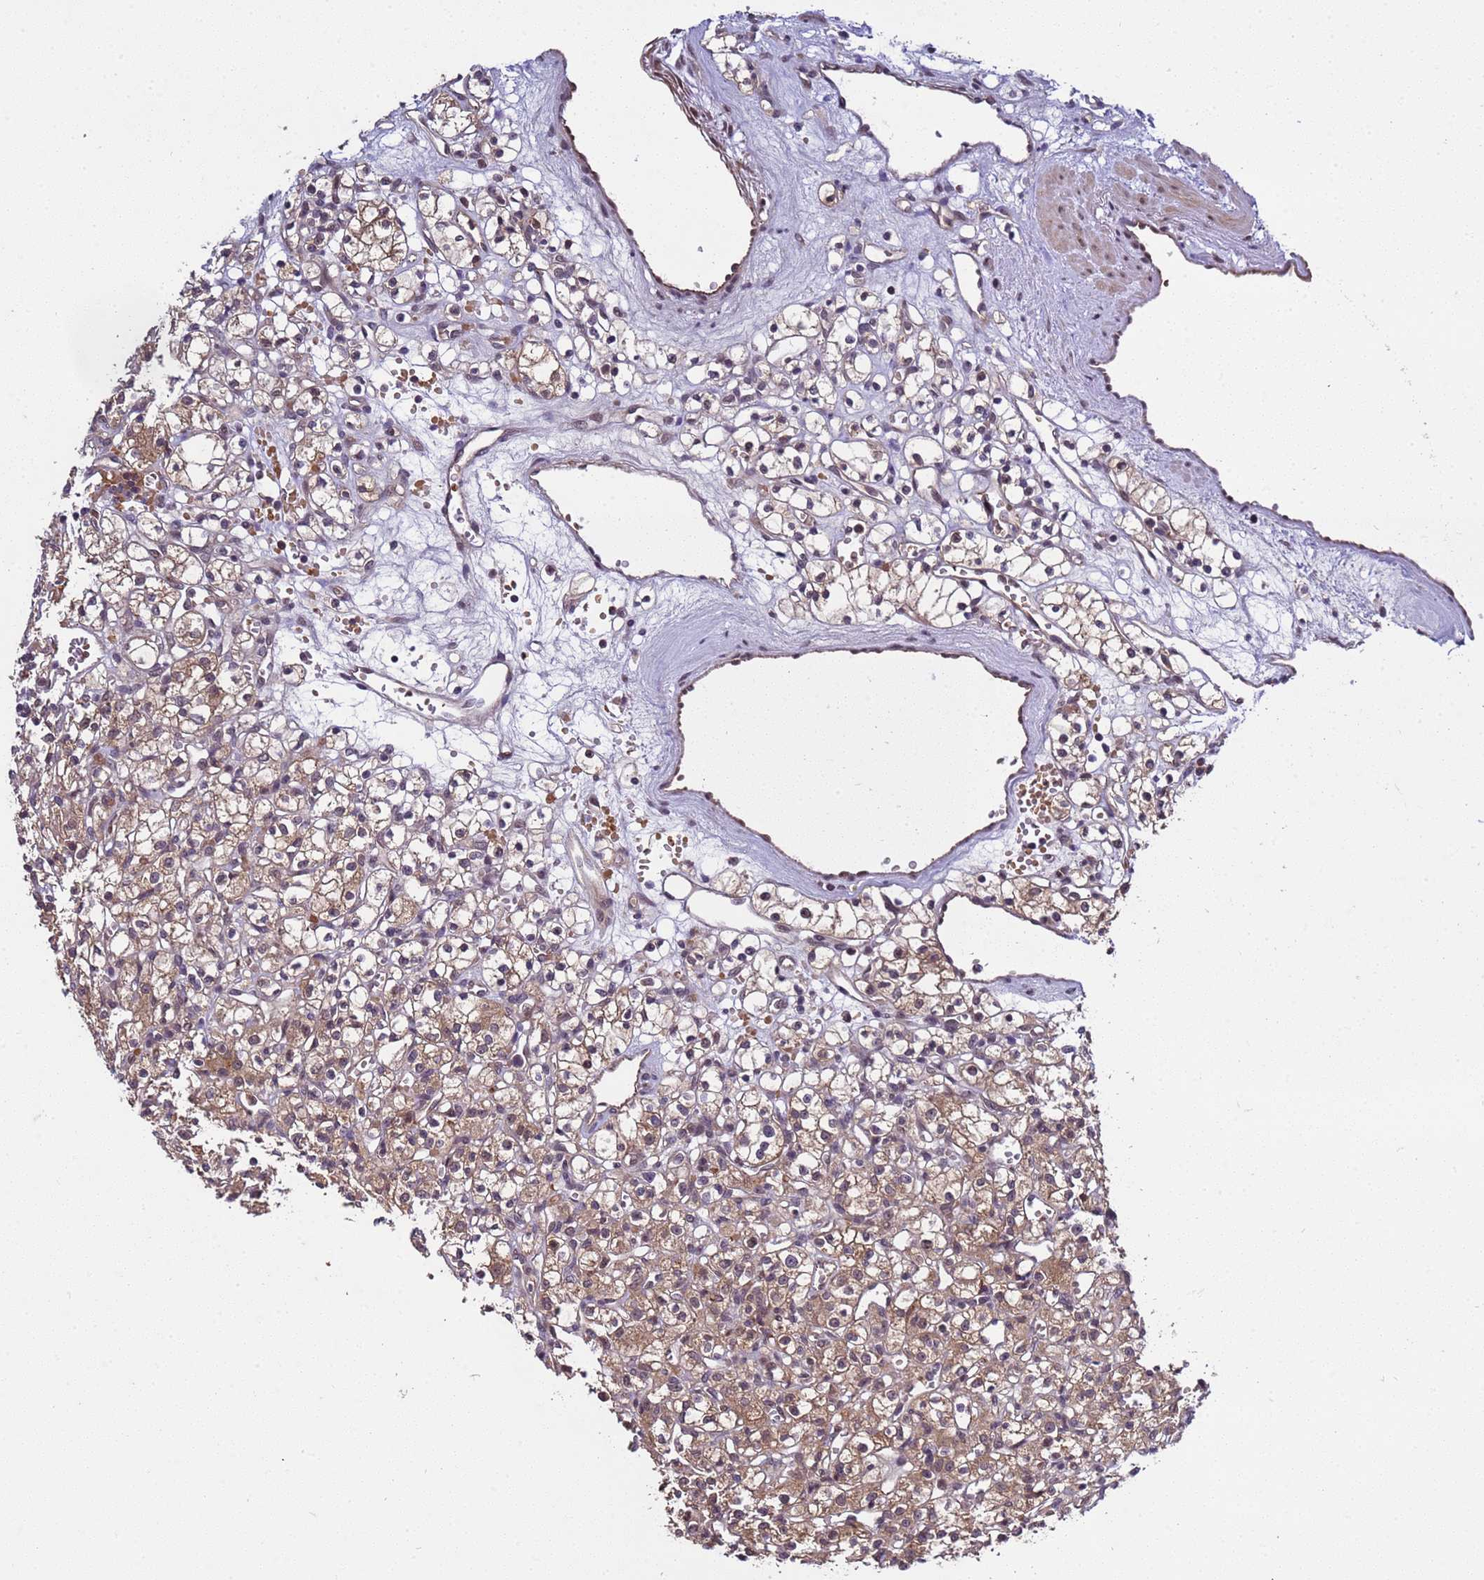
{"staining": {"intensity": "moderate", "quantity": ">75%", "location": "cytoplasmic/membranous,nuclear"}, "tissue": "renal cancer", "cell_type": "Tumor cells", "image_type": "cancer", "snomed": [{"axis": "morphology", "description": "Adenocarcinoma, NOS"}, {"axis": "topography", "description": "Kidney"}], "caption": "DAB (3,3'-diaminobenzidine) immunohistochemical staining of renal adenocarcinoma displays moderate cytoplasmic/membranous and nuclear protein staining in approximately >75% of tumor cells. The protein is shown in brown color, while the nuclei are stained blue.", "gene": "GEN1", "patient": {"sex": "female", "age": 59}}